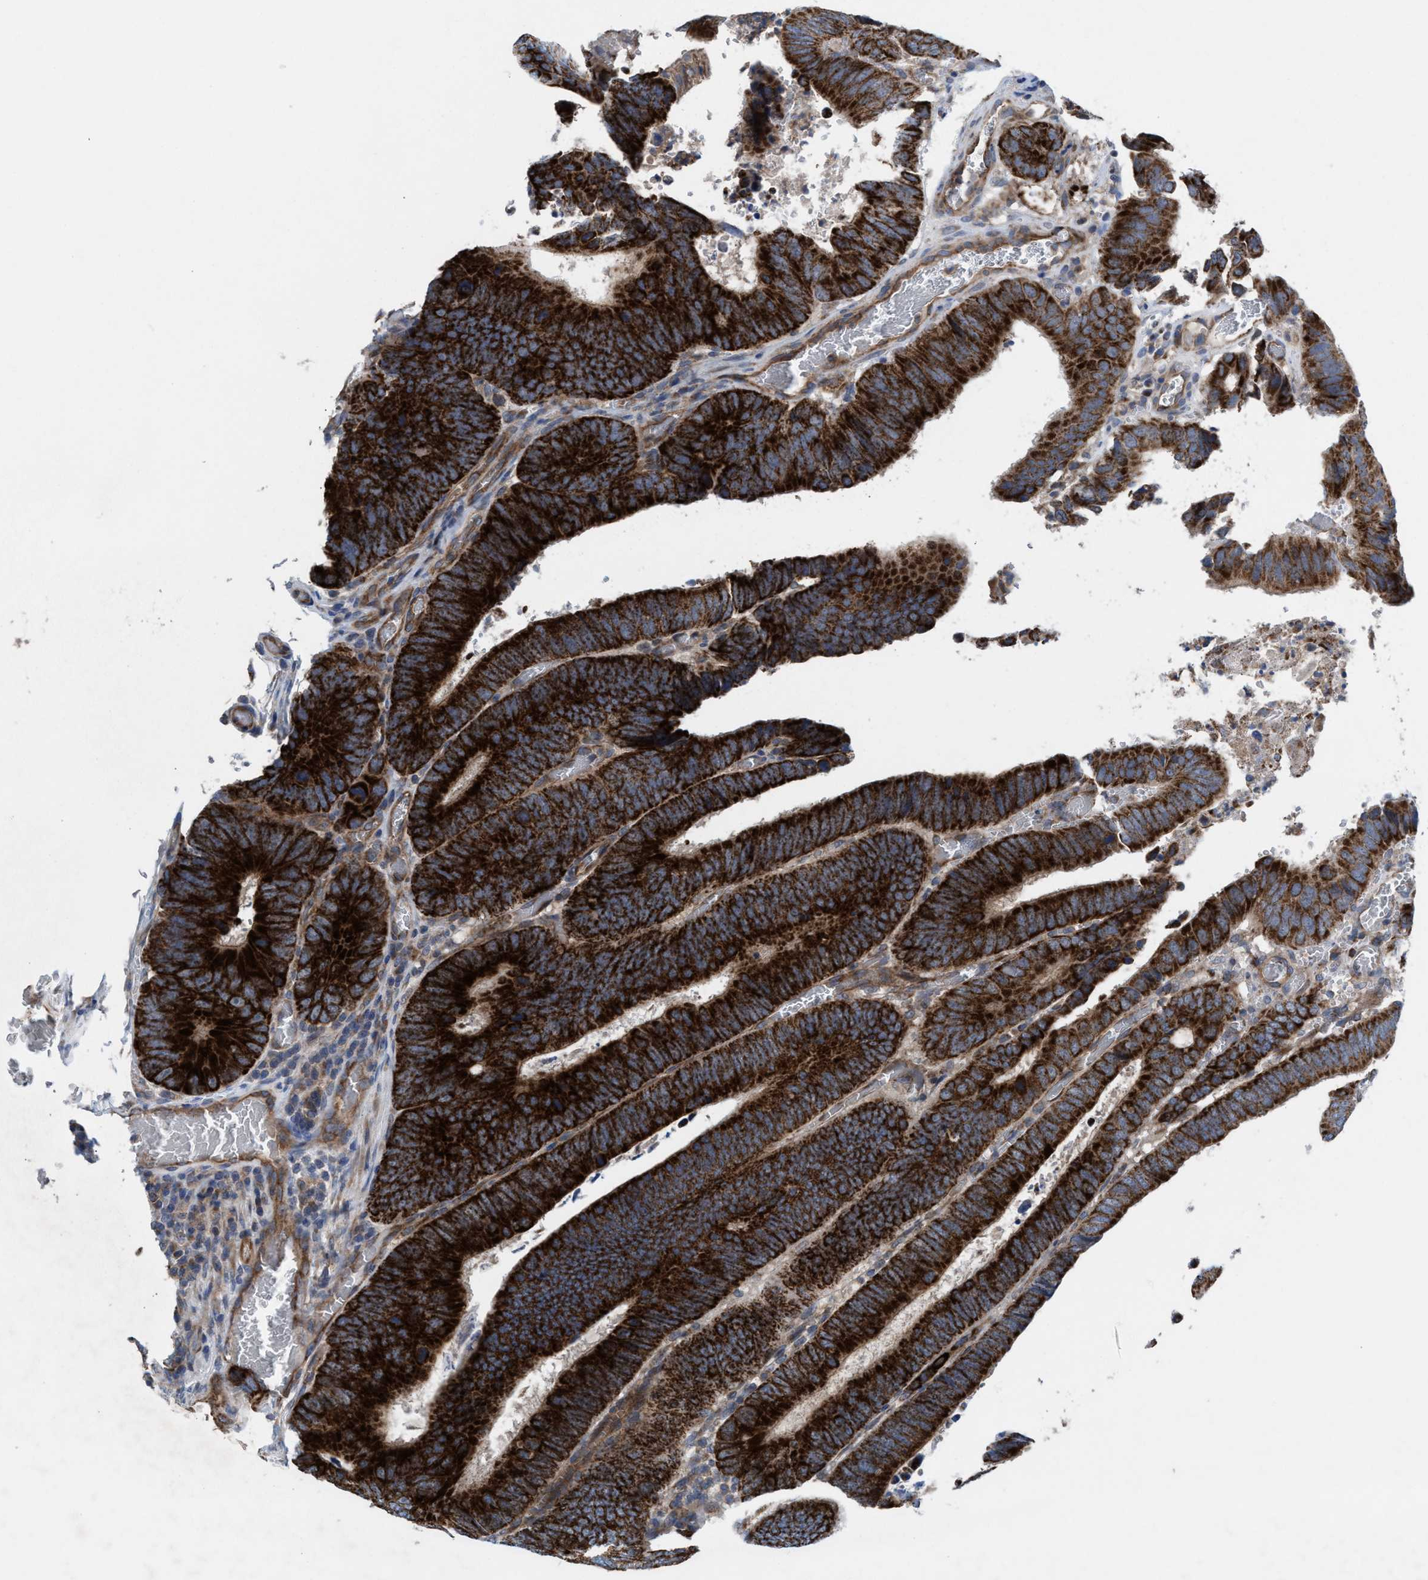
{"staining": {"intensity": "strong", "quantity": ">75%", "location": "cytoplasmic/membranous"}, "tissue": "colorectal cancer", "cell_type": "Tumor cells", "image_type": "cancer", "snomed": [{"axis": "morphology", "description": "Inflammation, NOS"}, {"axis": "morphology", "description": "Adenocarcinoma, NOS"}, {"axis": "topography", "description": "Colon"}], "caption": "Immunohistochemical staining of human colorectal adenocarcinoma displays strong cytoplasmic/membranous protein expression in approximately >75% of tumor cells. Nuclei are stained in blue.", "gene": "MRM1", "patient": {"sex": "male", "age": 72}}